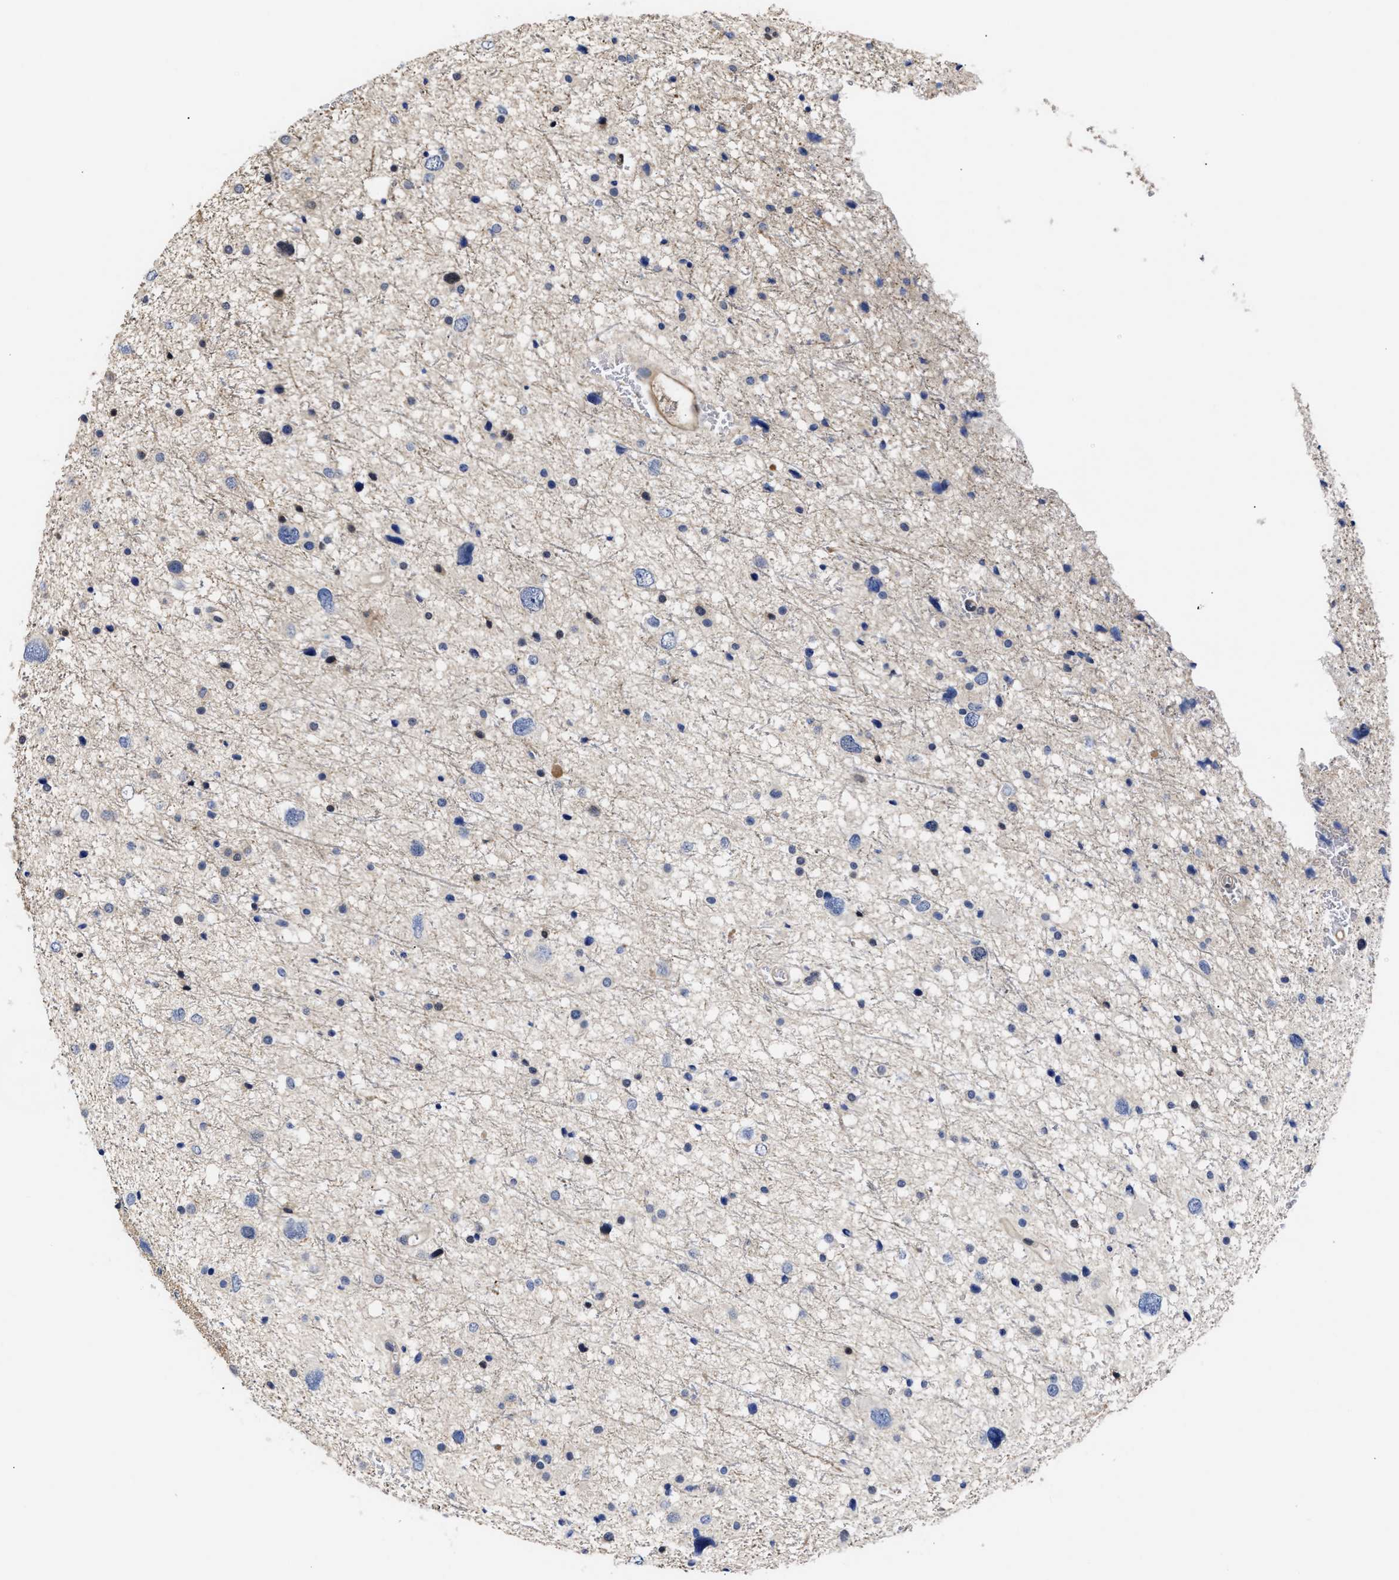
{"staining": {"intensity": "negative", "quantity": "none", "location": "none"}, "tissue": "glioma", "cell_type": "Tumor cells", "image_type": "cancer", "snomed": [{"axis": "morphology", "description": "Glioma, malignant, Low grade"}, {"axis": "topography", "description": "Brain"}], "caption": "Immunohistochemical staining of malignant low-grade glioma shows no significant positivity in tumor cells.", "gene": "KLHDC1", "patient": {"sex": "female", "age": 37}}